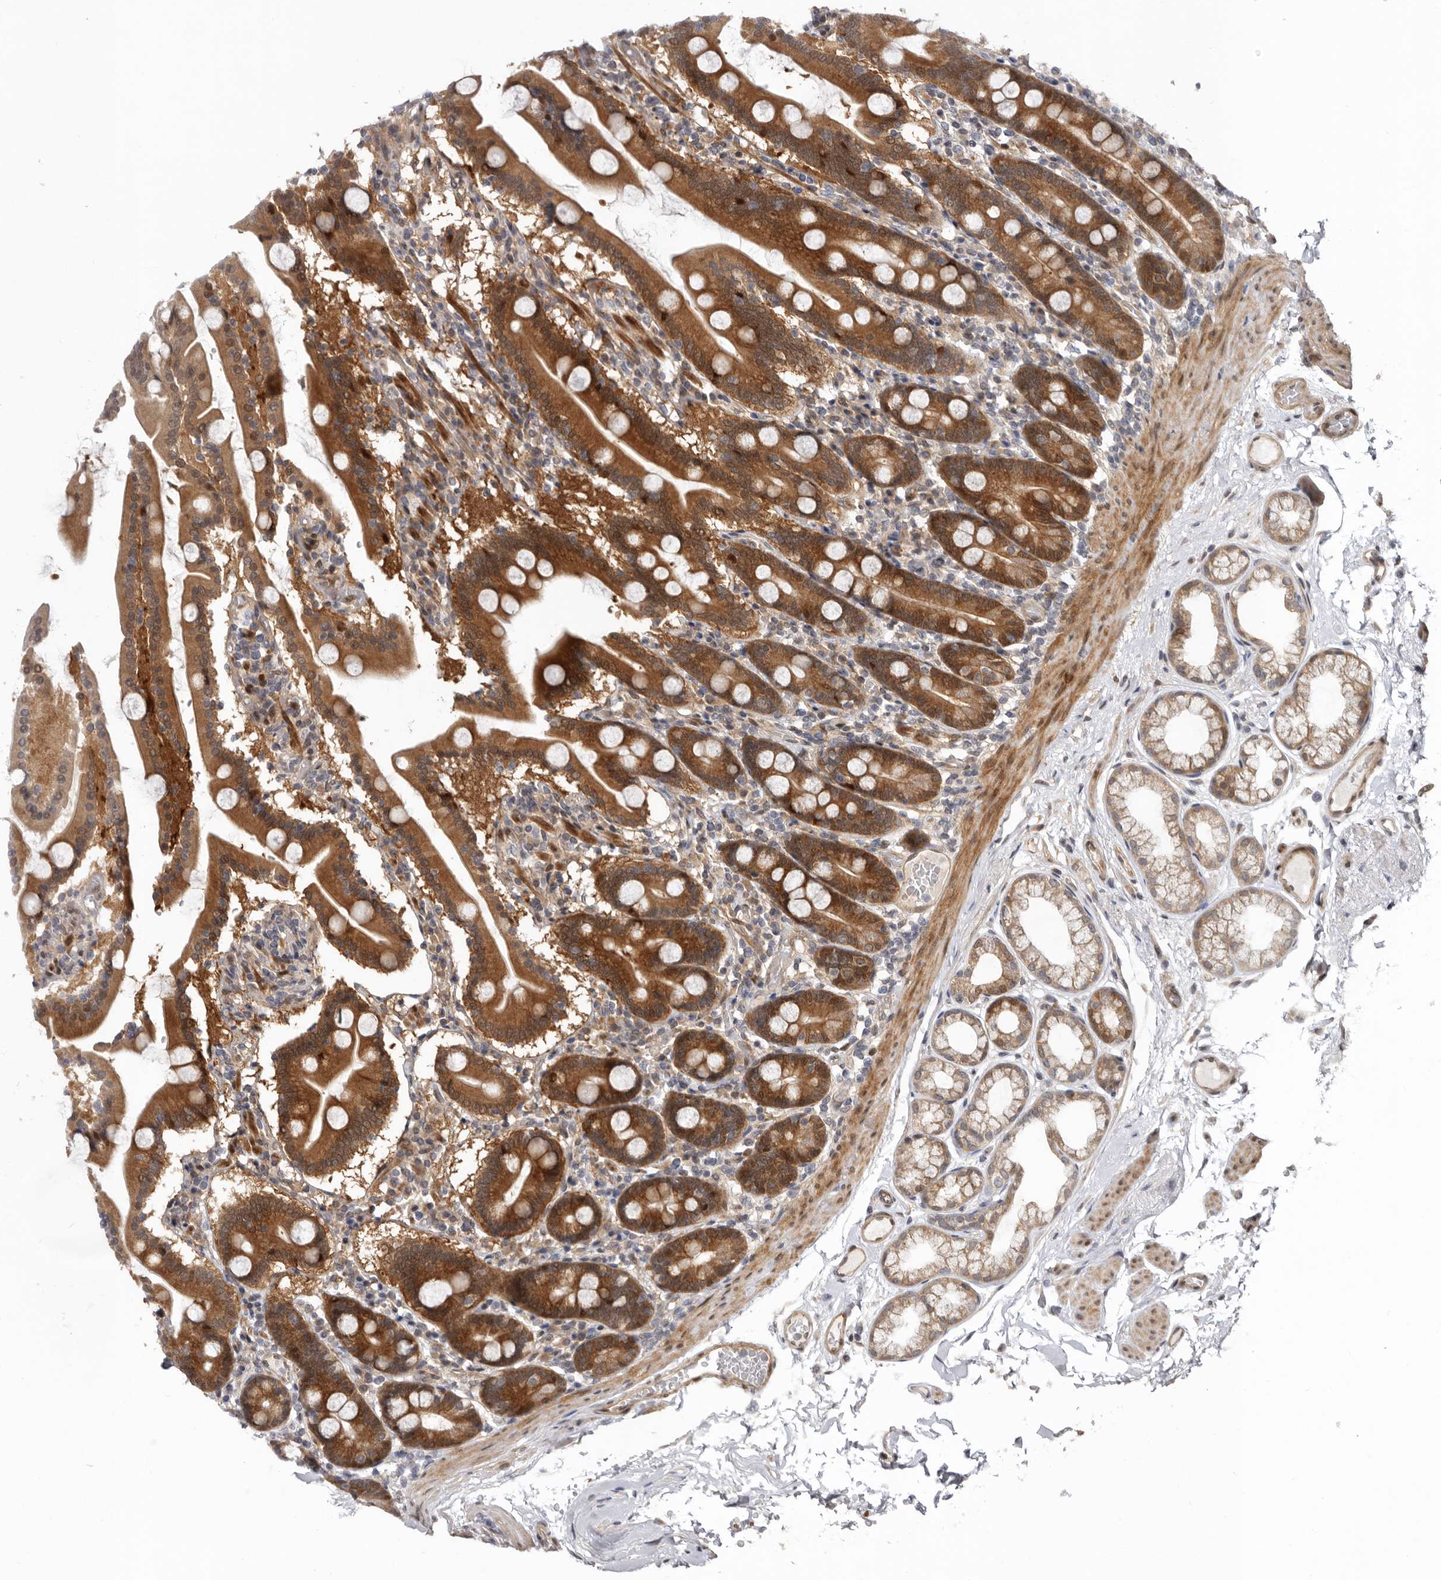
{"staining": {"intensity": "strong", "quantity": ">75%", "location": "cytoplasmic/membranous"}, "tissue": "duodenum", "cell_type": "Glandular cells", "image_type": "normal", "snomed": [{"axis": "morphology", "description": "Normal tissue, NOS"}, {"axis": "topography", "description": "Duodenum"}], "caption": "IHC photomicrograph of benign human duodenum stained for a protein (brown), which displays high levels of strong cytoplasmic/membranous expression in about >75% of glandular cells.", "gene": "SBDS", "patient": {"sex": "male", "age": 55}}